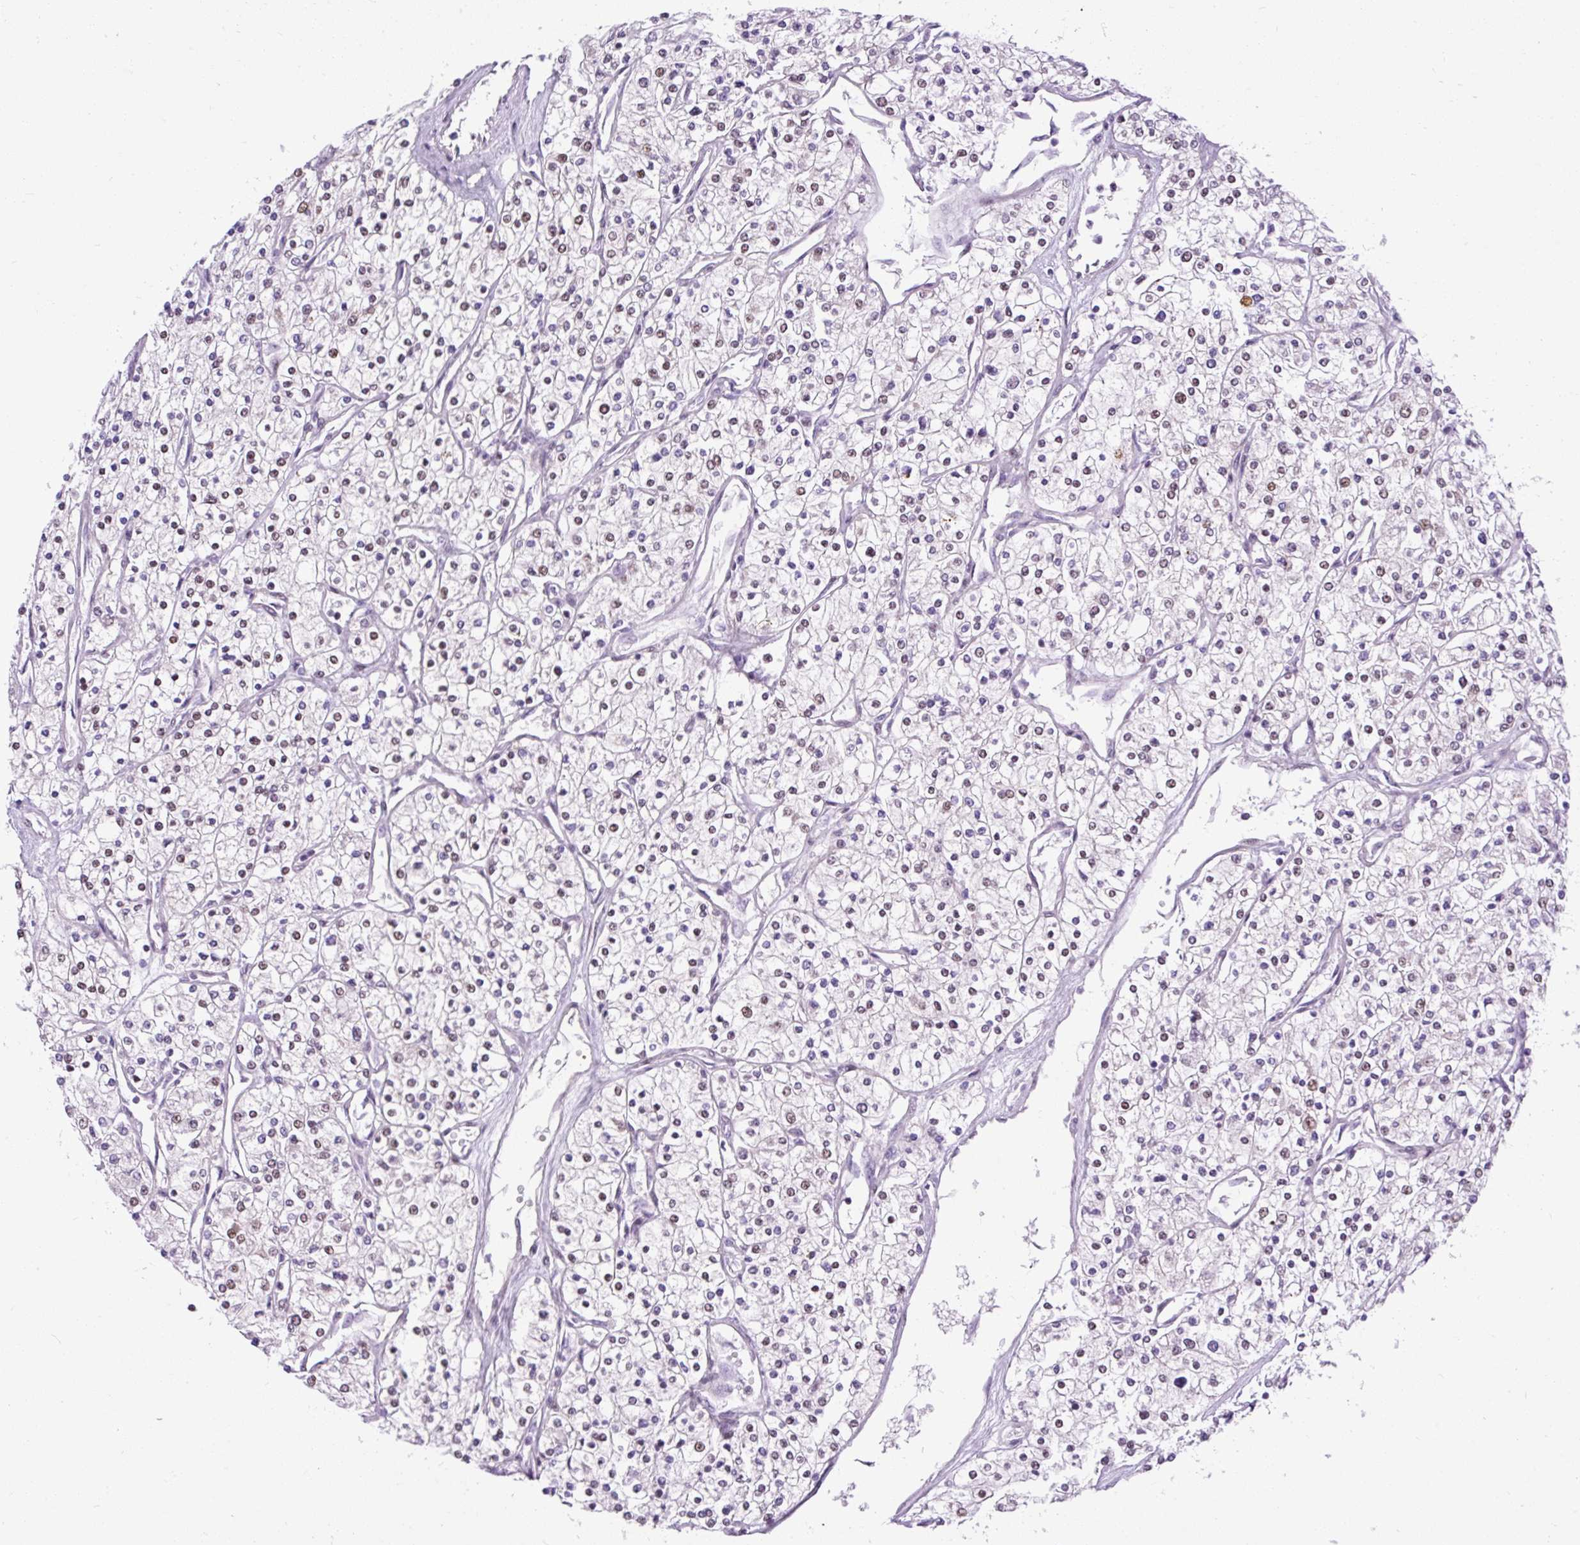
{"staining": {"intensity": "weak", "quantity": "<25%", "location": "nuclear"}, "tissue": "renal cancer", "cell_type": "Tumor cells", "image_type": "cancer", "snomed": [{"axis": "morphology", "description": "Adenocarcinoma, NOS"}, {"axis": "topography", "description": "Kidney"}], "caption": "DAB (3,3'-diaminobenzidine) immunohistochemical staining of human renal cancer (adenocarcinoma) reveals no significant staining in tumor cells.", "gene": "SMC5", "patient": {"sex": "male", "age": 80}}